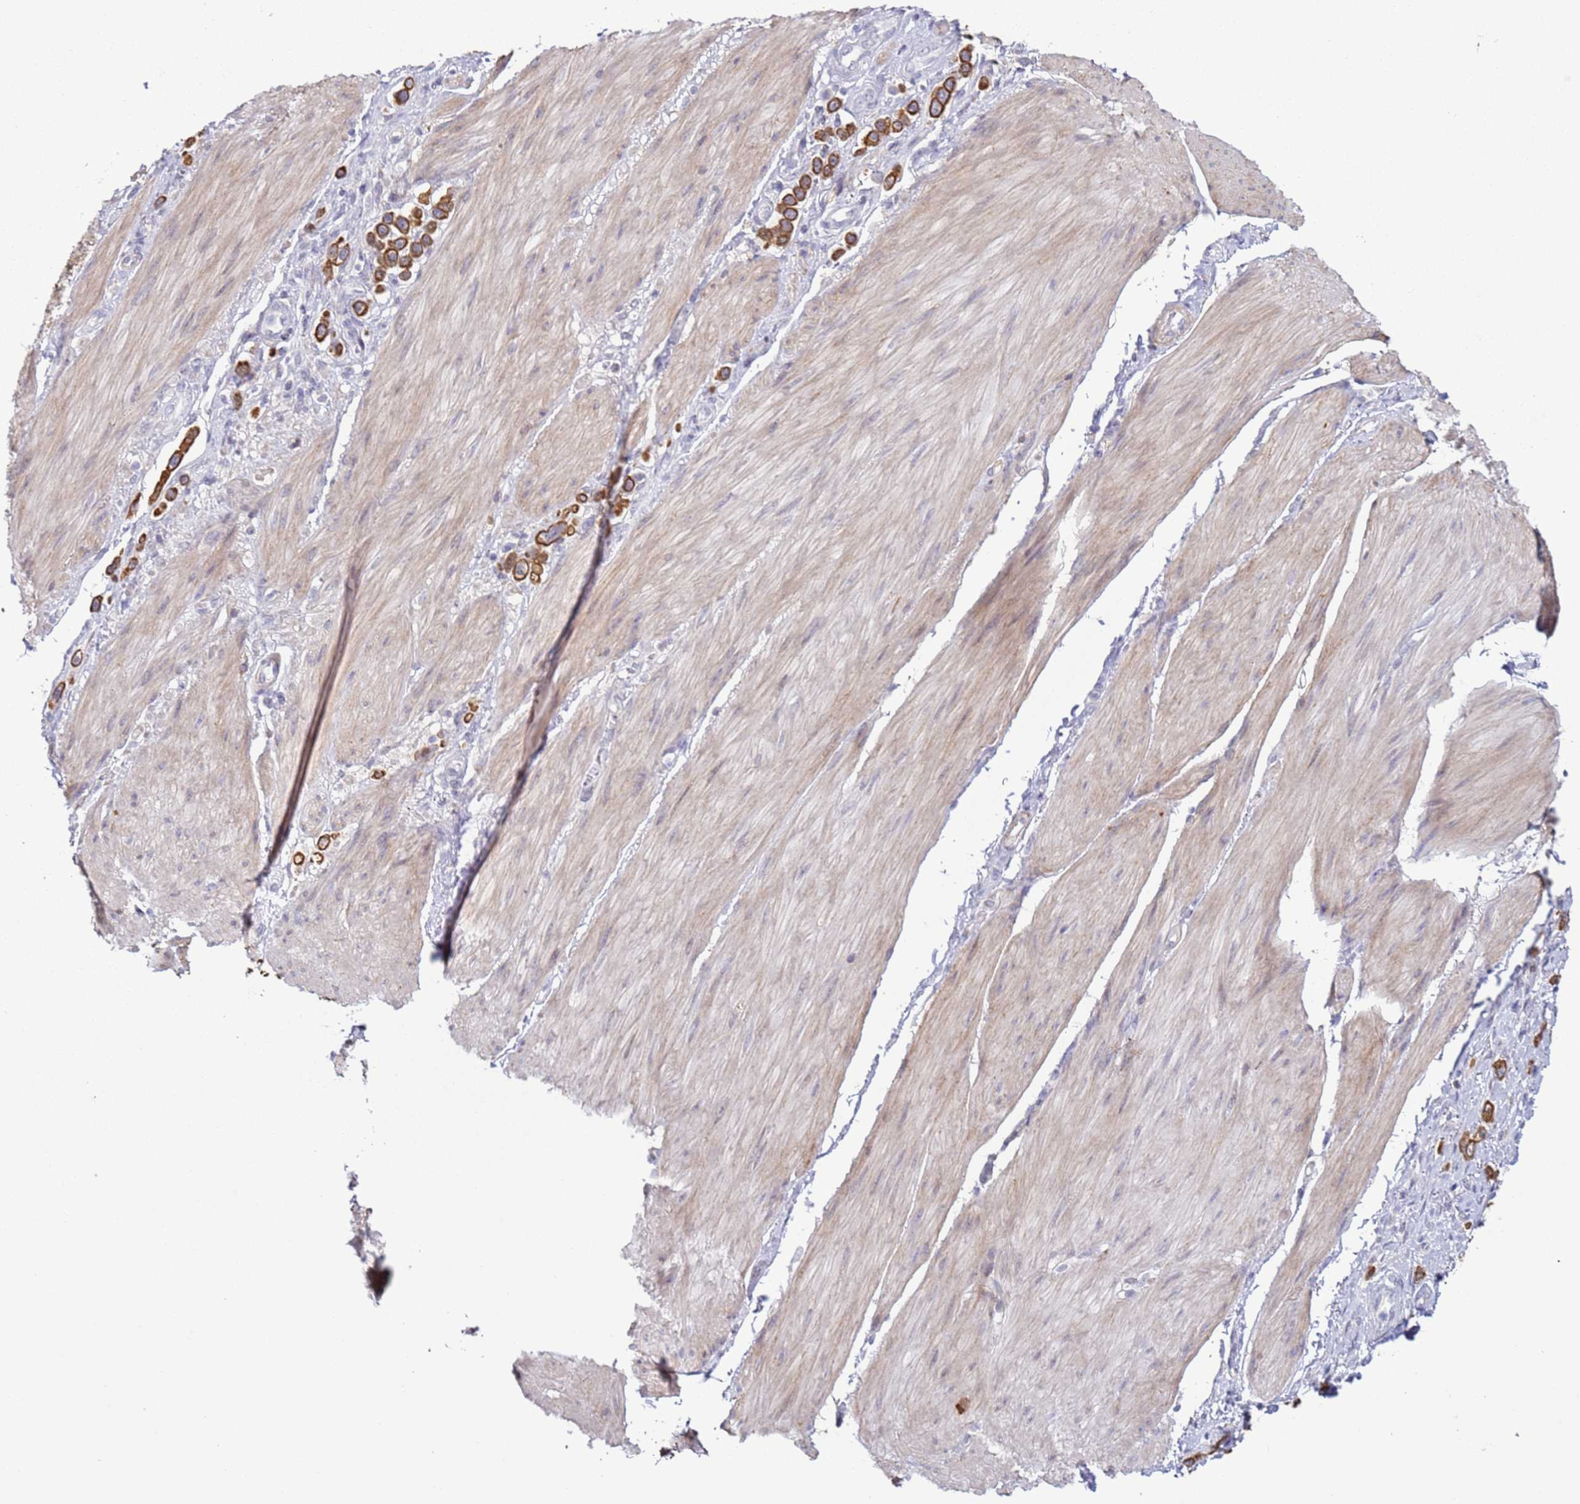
{"staining": {"intensity": "moderate", "quantity": ">75%", "location": "cytoplasmic/membranous"}, "tissue": "stomach cancer", "cell_type": "Tumor cells", "image_type": "cancer", "snomed": [{"axis": "morphology", "description": "Adenocarcinoma, NOS"}, {"axis": "topography", "description": "Stomach"}], "caption": "The micrograph demonstrates staining of stomach cancer, revealing moderate cytoplasmic/membranous protein positivity (brown color) within tumor cells.", "gene": "NPAP1", "patient": {"sex": "female", "age": 65}}